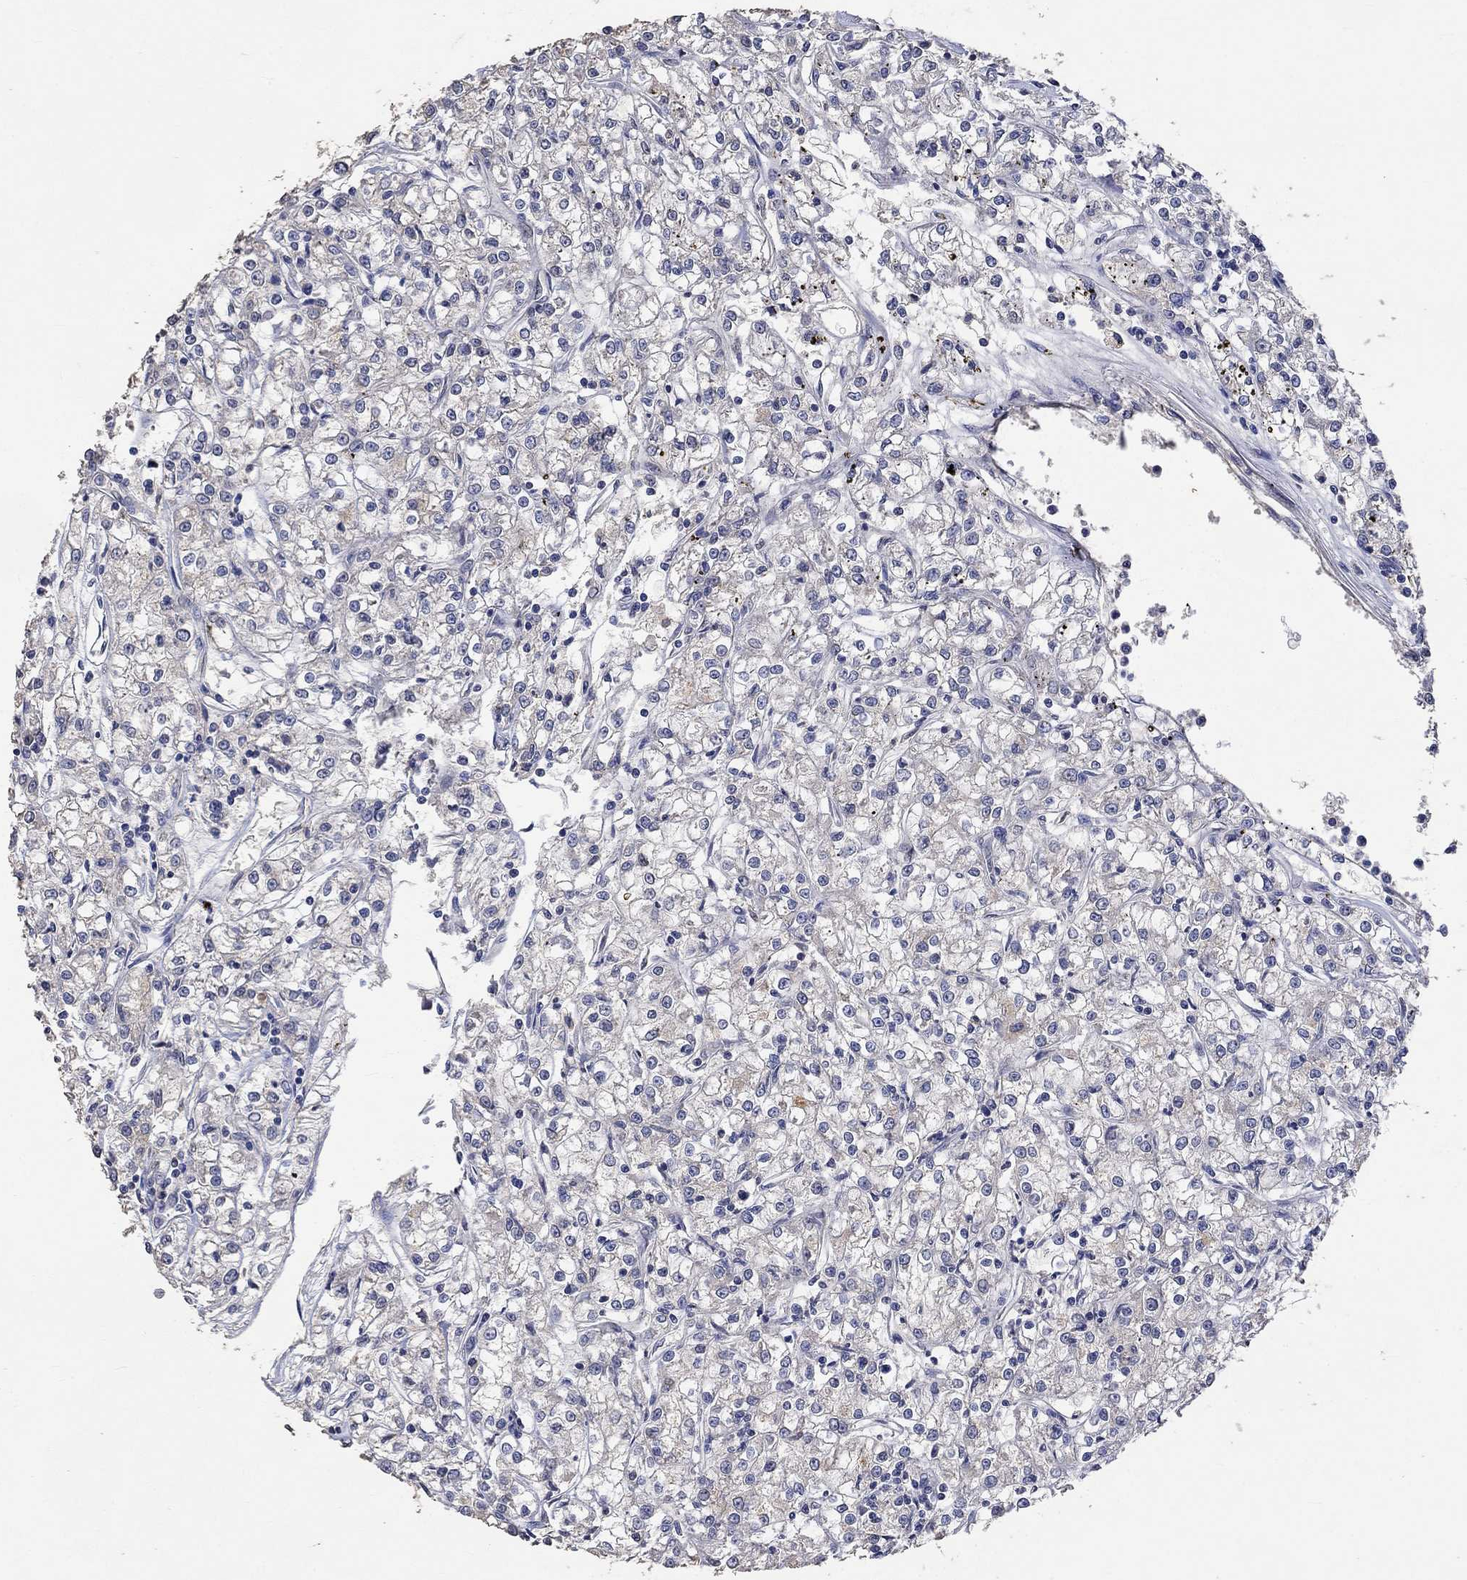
{"staining": {"intensity": "weak", "quantity": "<25%", "location": "cytoplasmic/membranous"}, "tissue": "renal cancer", "cell_type": "Tumor cells", "image_type": "cancer", "snomed": [{"axis": "morphology", "description": "Adenocarcinoma, NOS"}, {"axis": "topography", "description": "Kidney"}], "caption": "Micrograph shows no protein staining in tumor cells of renal cancer tissue.", "gene": "PTPN20", "patient": {"sex": "female", "age": 59}}